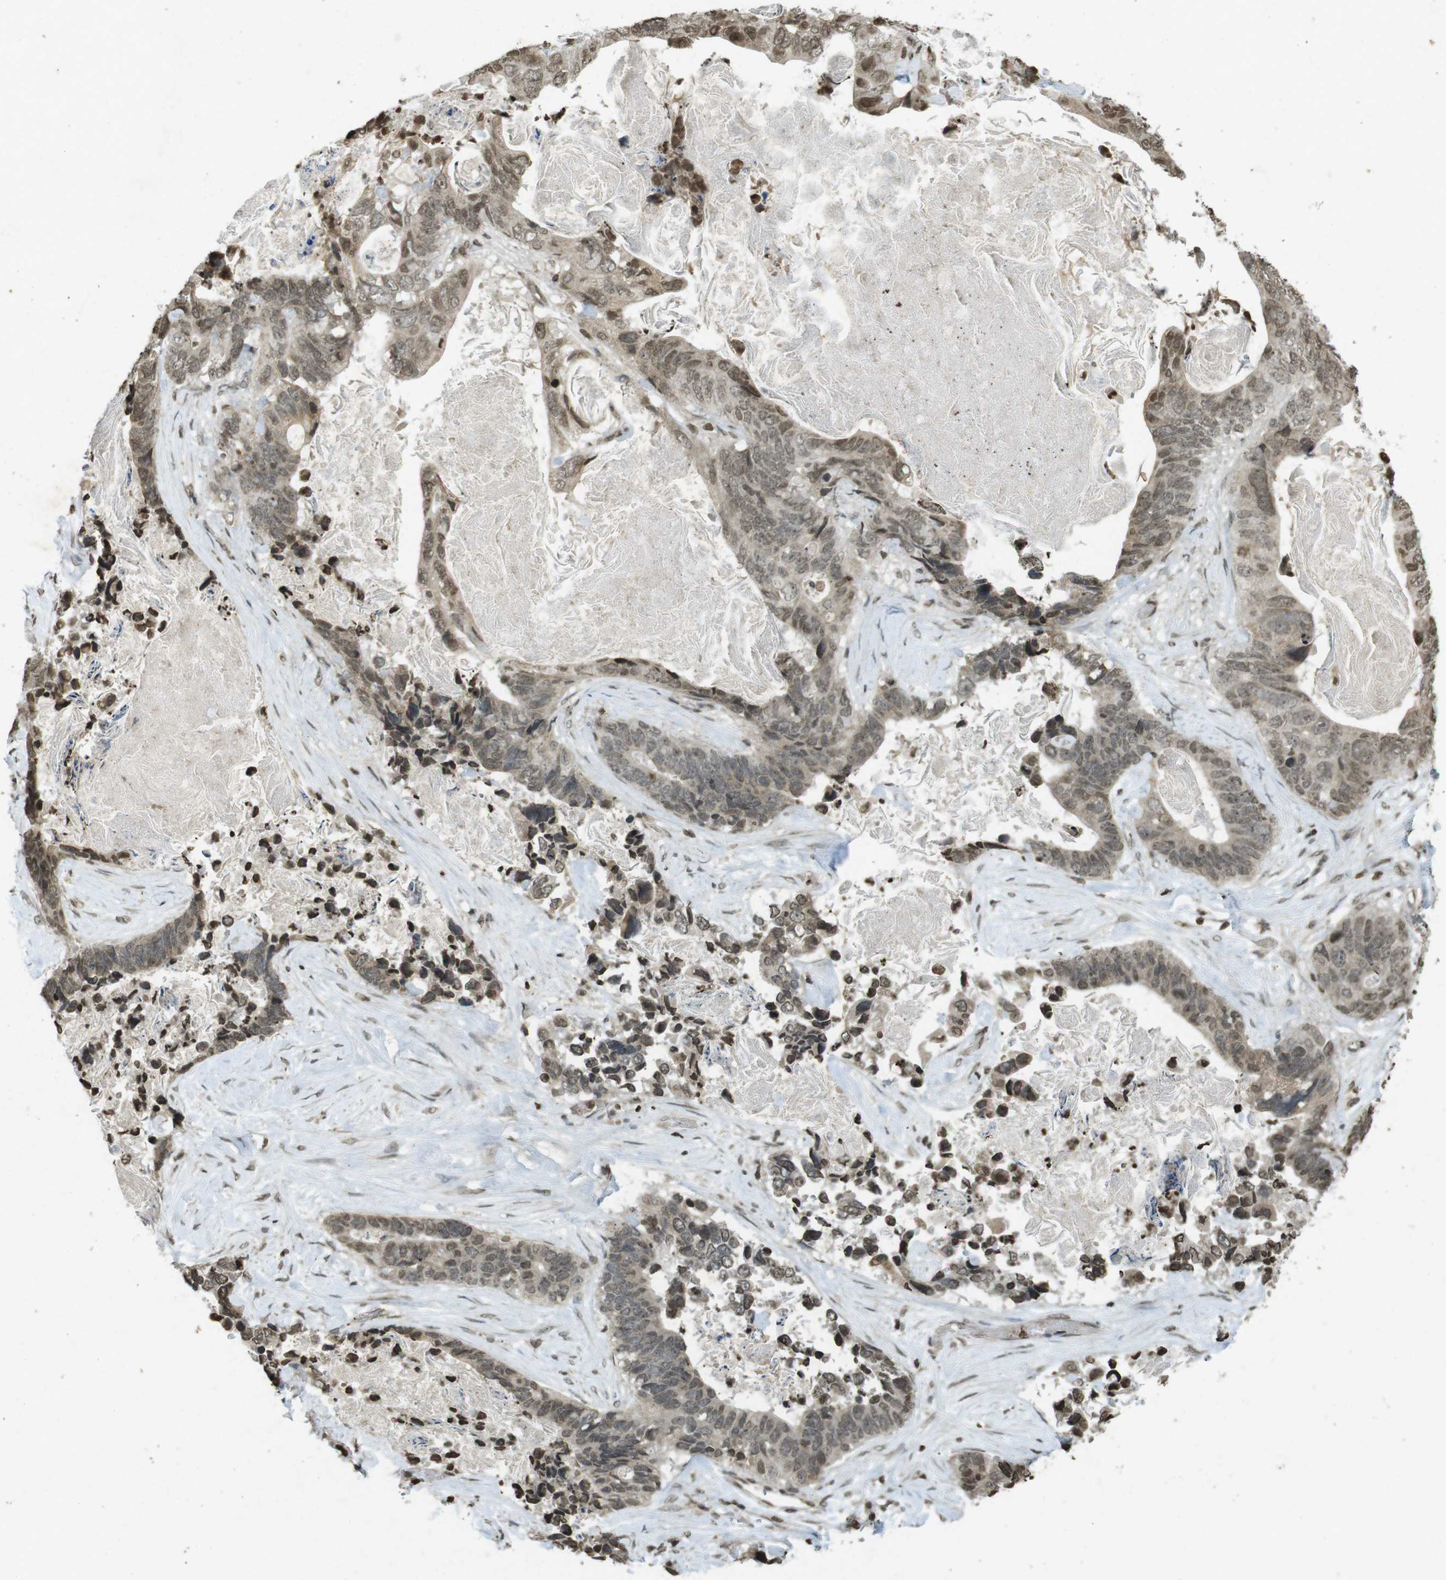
{"staining": {"intensity": "weak", "quantity": ">75%", "location": "nuclear"}, "tissue": "stomach cancer", "cell_type": "Tumor cells", "image_type": "cancer", "snomed": [{"axis": "morphology", "description": "Adenocarcinoma, NOS"}, {"axis": "topography", "description": "Stomach"}], "caption": "Protein expression analysis of human stomach adenocarcinoma reveals weak nuclear positivity in approximately >75% of tumor cells. (Stains: DAB in brown, nuclei in blue, Microscopy: brightfield microscopy at high magnification).", "gene": "ORC4", "patient": {"sex": "female", "age": 89}}